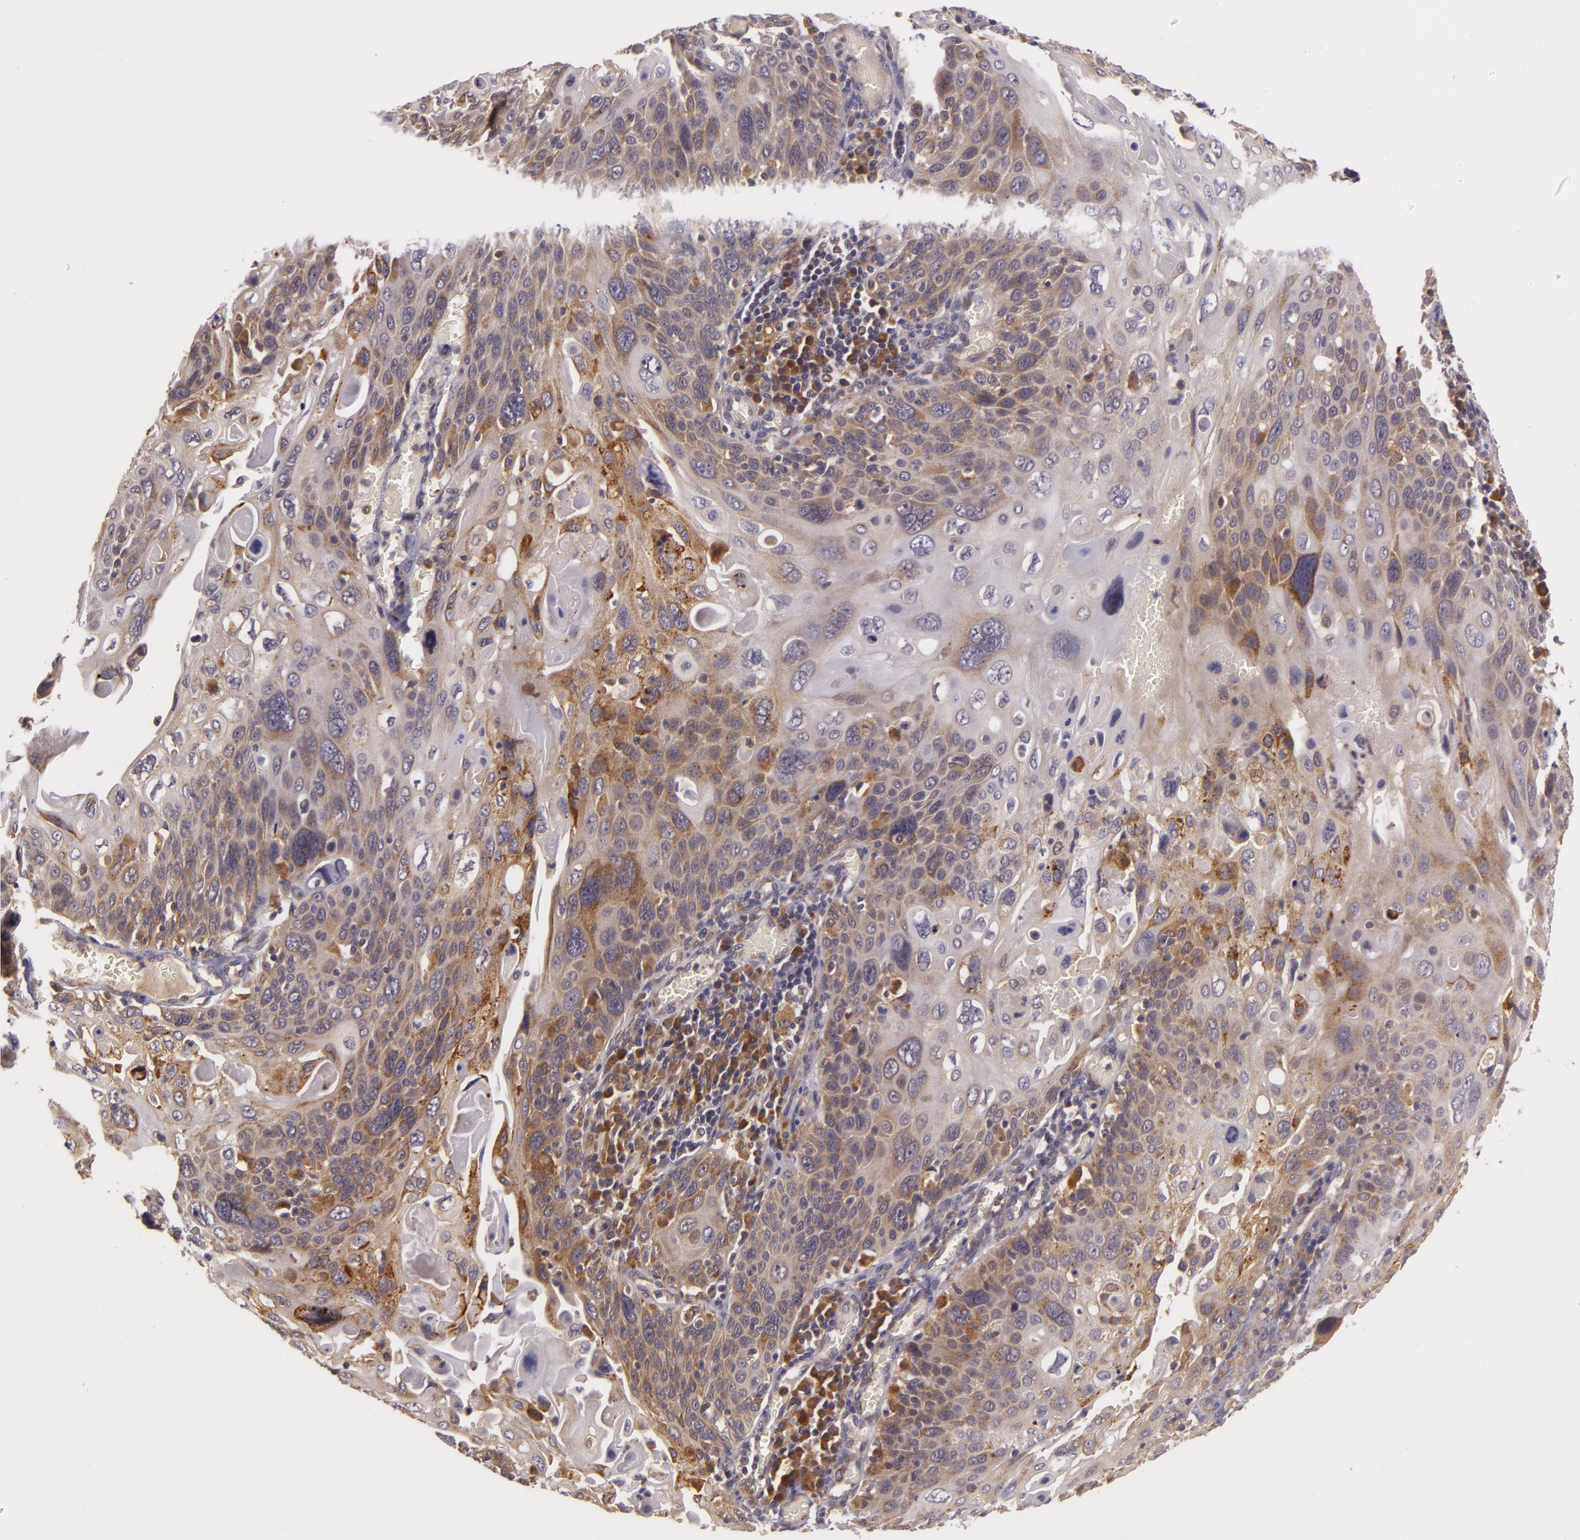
{"staining": {"intensity": "weak", "quantity": ">75%", "location": "cytoplasmic/membranous"}, "tissue": "cervical cancer", "cell_type": "Tumor cells", "image_type": "cancer", "snomed": [{"axis": "morphology", "description": "Squamous cell carcinoma, NOS"}, {"axis": "topography", "description": "Cervix"}], "caption": "Human cervical squamous cell carcinoma stained for a protein (brown) demonstrates weak cytoplasmic/membranous positive positivity in approximately >75% of tumor cells.", "gene": "PPP1R3F", "patient": {"sex": "female", "age": 54}}